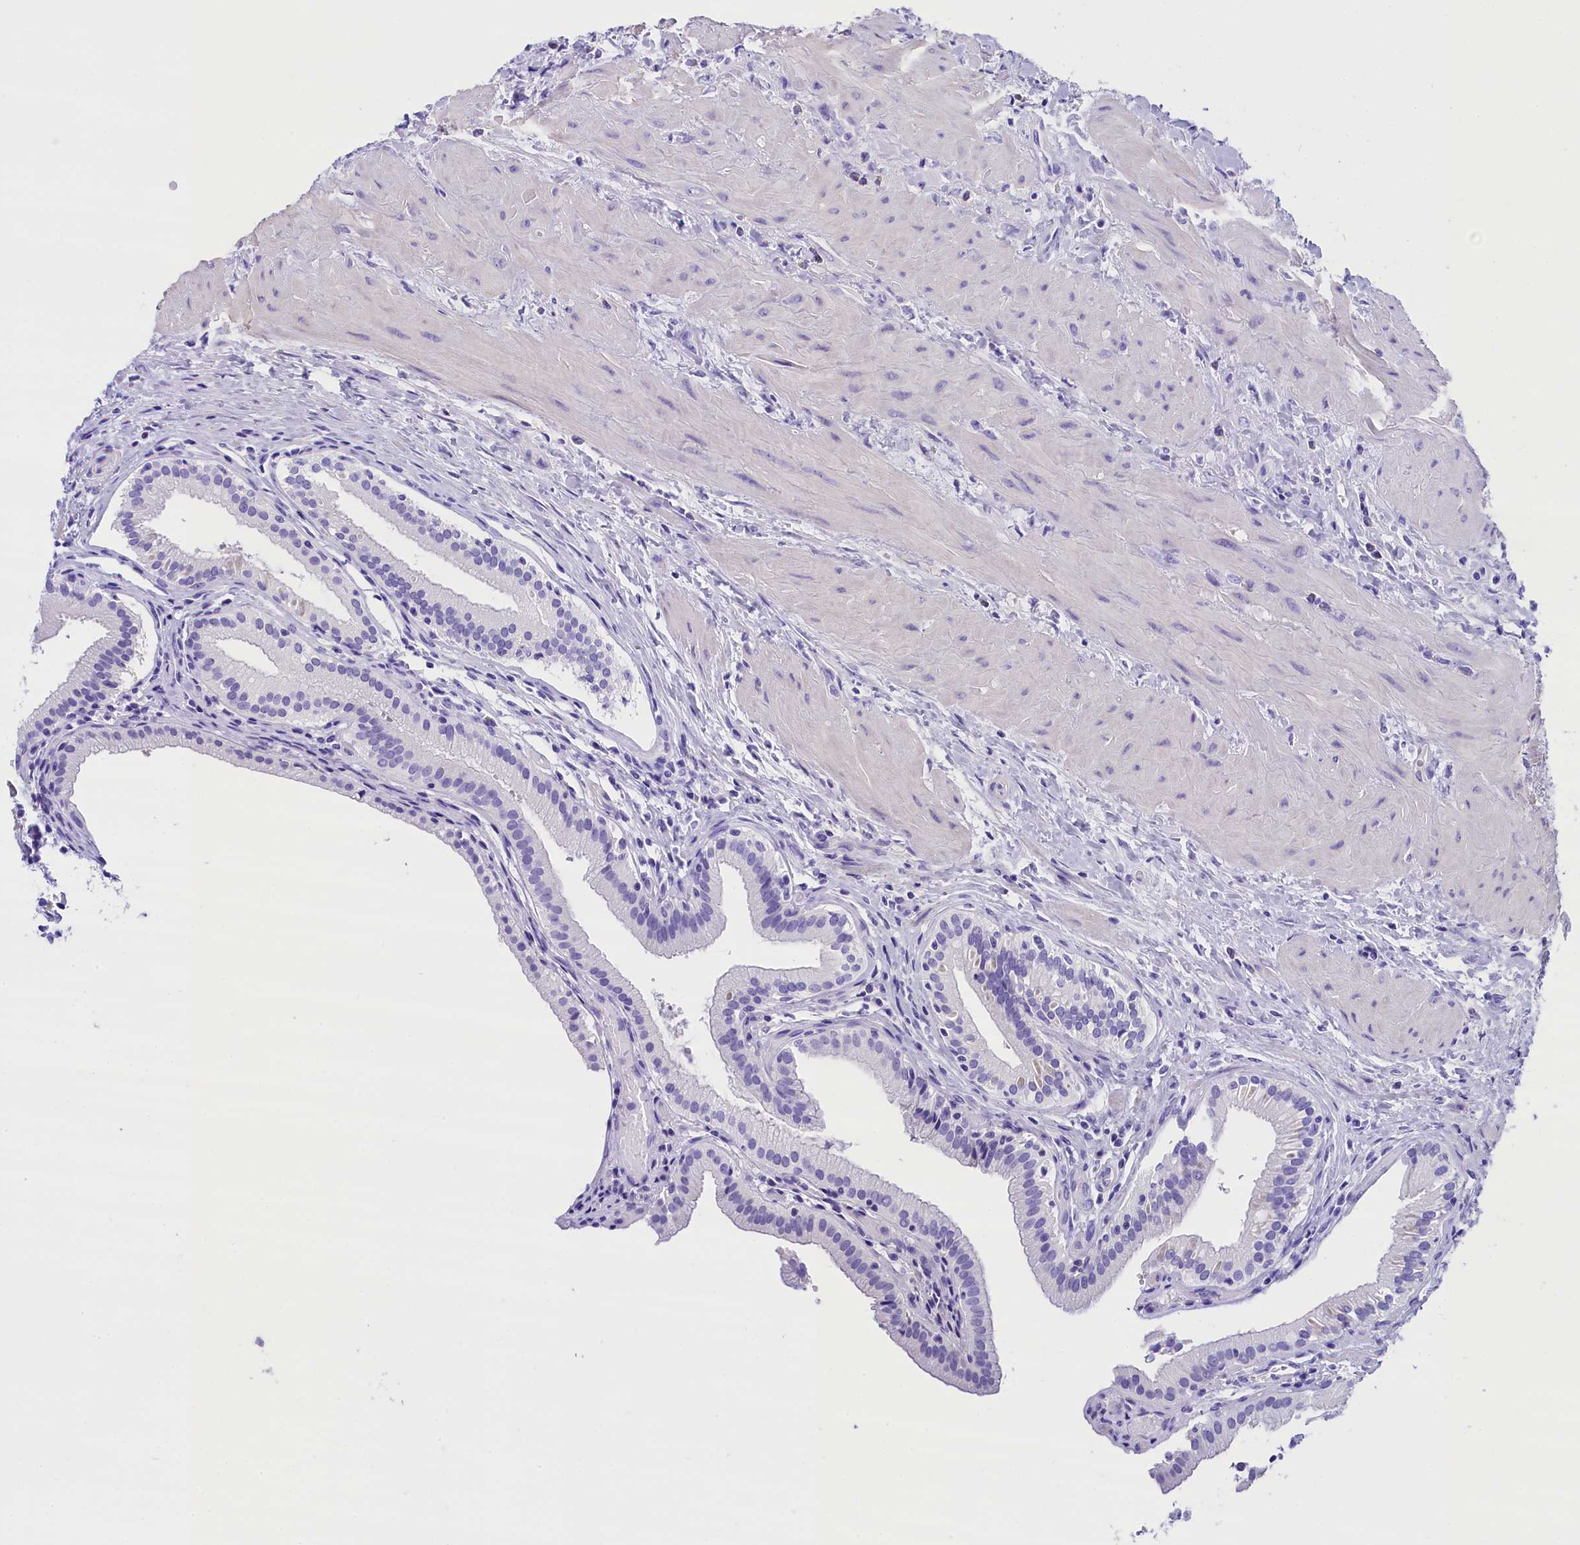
{"staining": {"intensity": "negative", "quantity": "none", "location": "none"}, "tissue": "gallbladder", "cell_type": "Glandular cells", "image_type": "normal", "snomed": [{"axis": "morphology", "description": "Normal tissue, NOS"}, {"axis": "topography", "description": "Gallbladder"}], "caption": "The photomicrograph demonstrates no staining of glandular cells in unremarkable gallbladder.", "gene": "SKIDA1", "patient": {"sex": "male", "age": 24}}